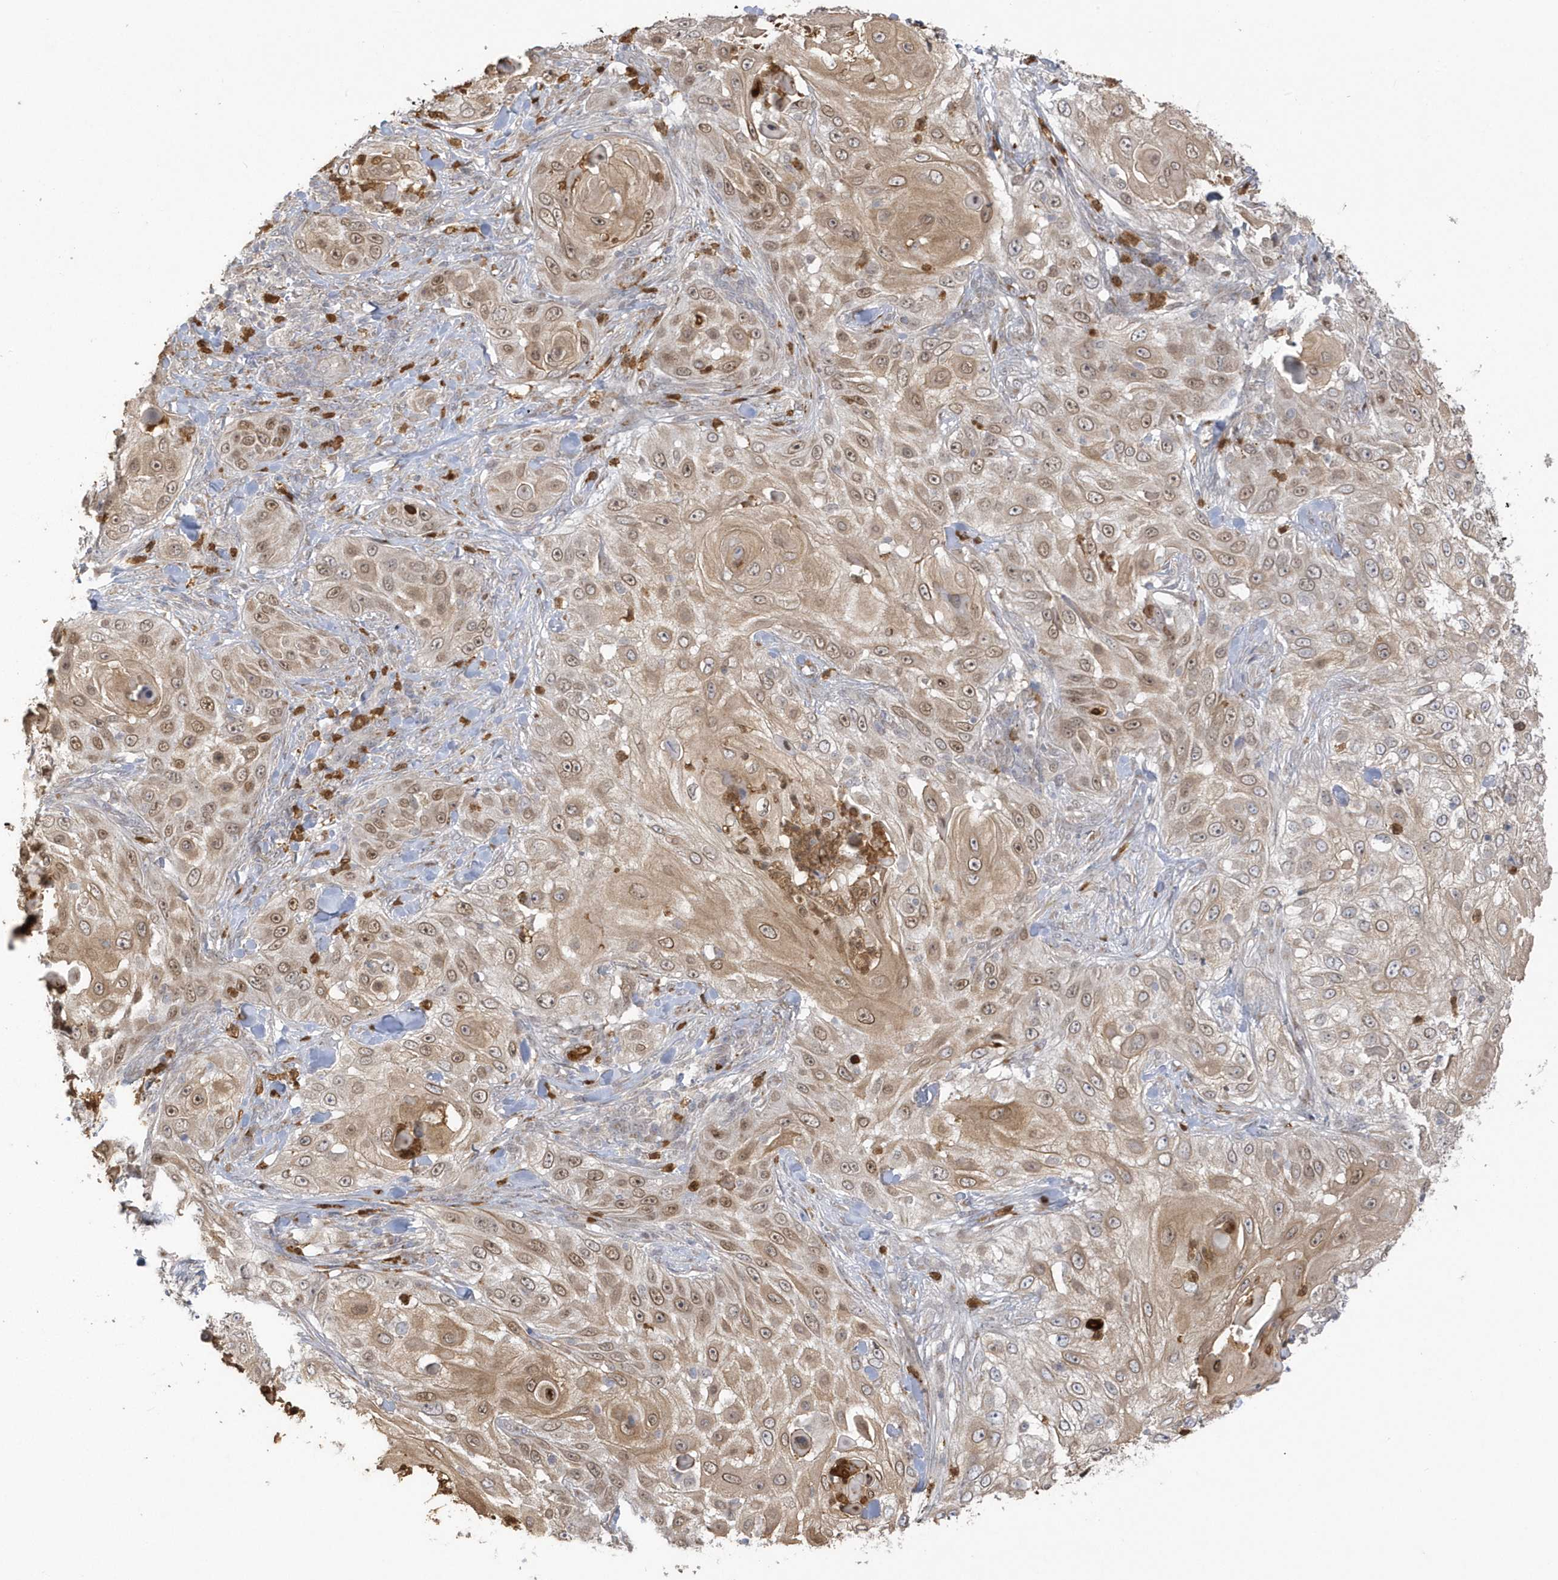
{"staining": {"intensity": "weak", "quantity": ">75%", "location": "cytoplasmic/membranous,nuclear"}, "tissue": "skin cancer", "cell_type": "Tumor cells", "image_type": "cancer", "snomed": [{"axis": "morphology", "description": "Squamous cell carcinoma, NOS"}, {"axis": "topography", "description": "Skin"}], "caption": "IHC micrograph of human squamous cell carcinoma (skin) stained for a protein (brown), which exhibits low levels of weak cytoplasmic/membranous and nuclear expression in about >75% of tumor cells.", "gene": "NAF1", "patient": {"sex": "female", "age": 44}}